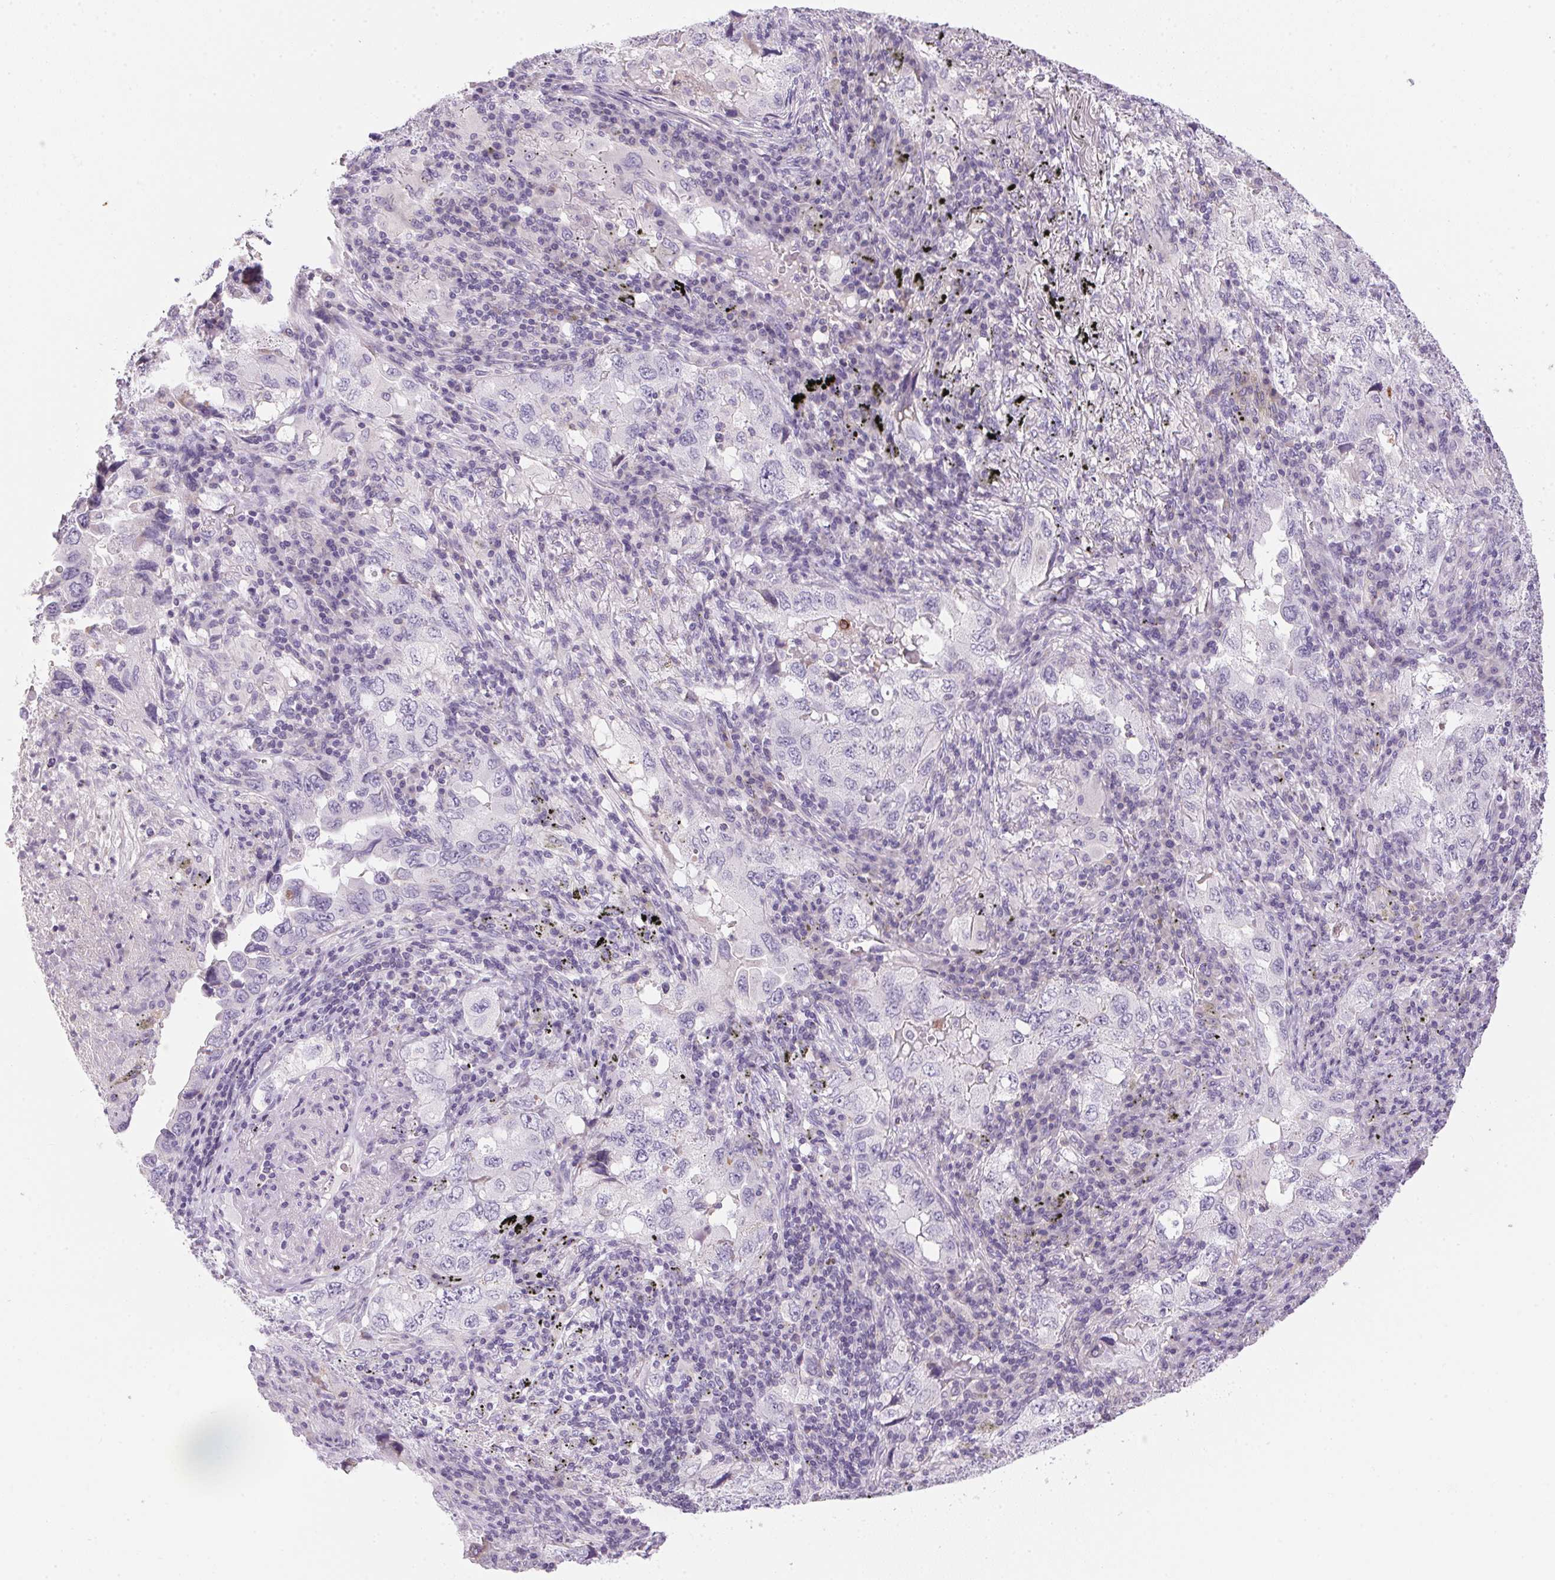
{"staining": {"intensity": "negative", "quantity": "none", "location": "none"}, "tissue": "lung cancer", "cell_type": "Tumor cells", "image_type": "cancer", "snomed": [{"axis": "morphology", "description": "Adenocarcinoma, NOS"}, {"axis": "topography", "description": "Lung"}], "caption": "A histopathology image of adenocarcinoma (lung) stained for a protein exhibits no brown staining in tumor cells. (DAB IHC with hematoxylin counter stain).", "gene": "ECPAS", "patient": {"sex": "female", "age": 57}}